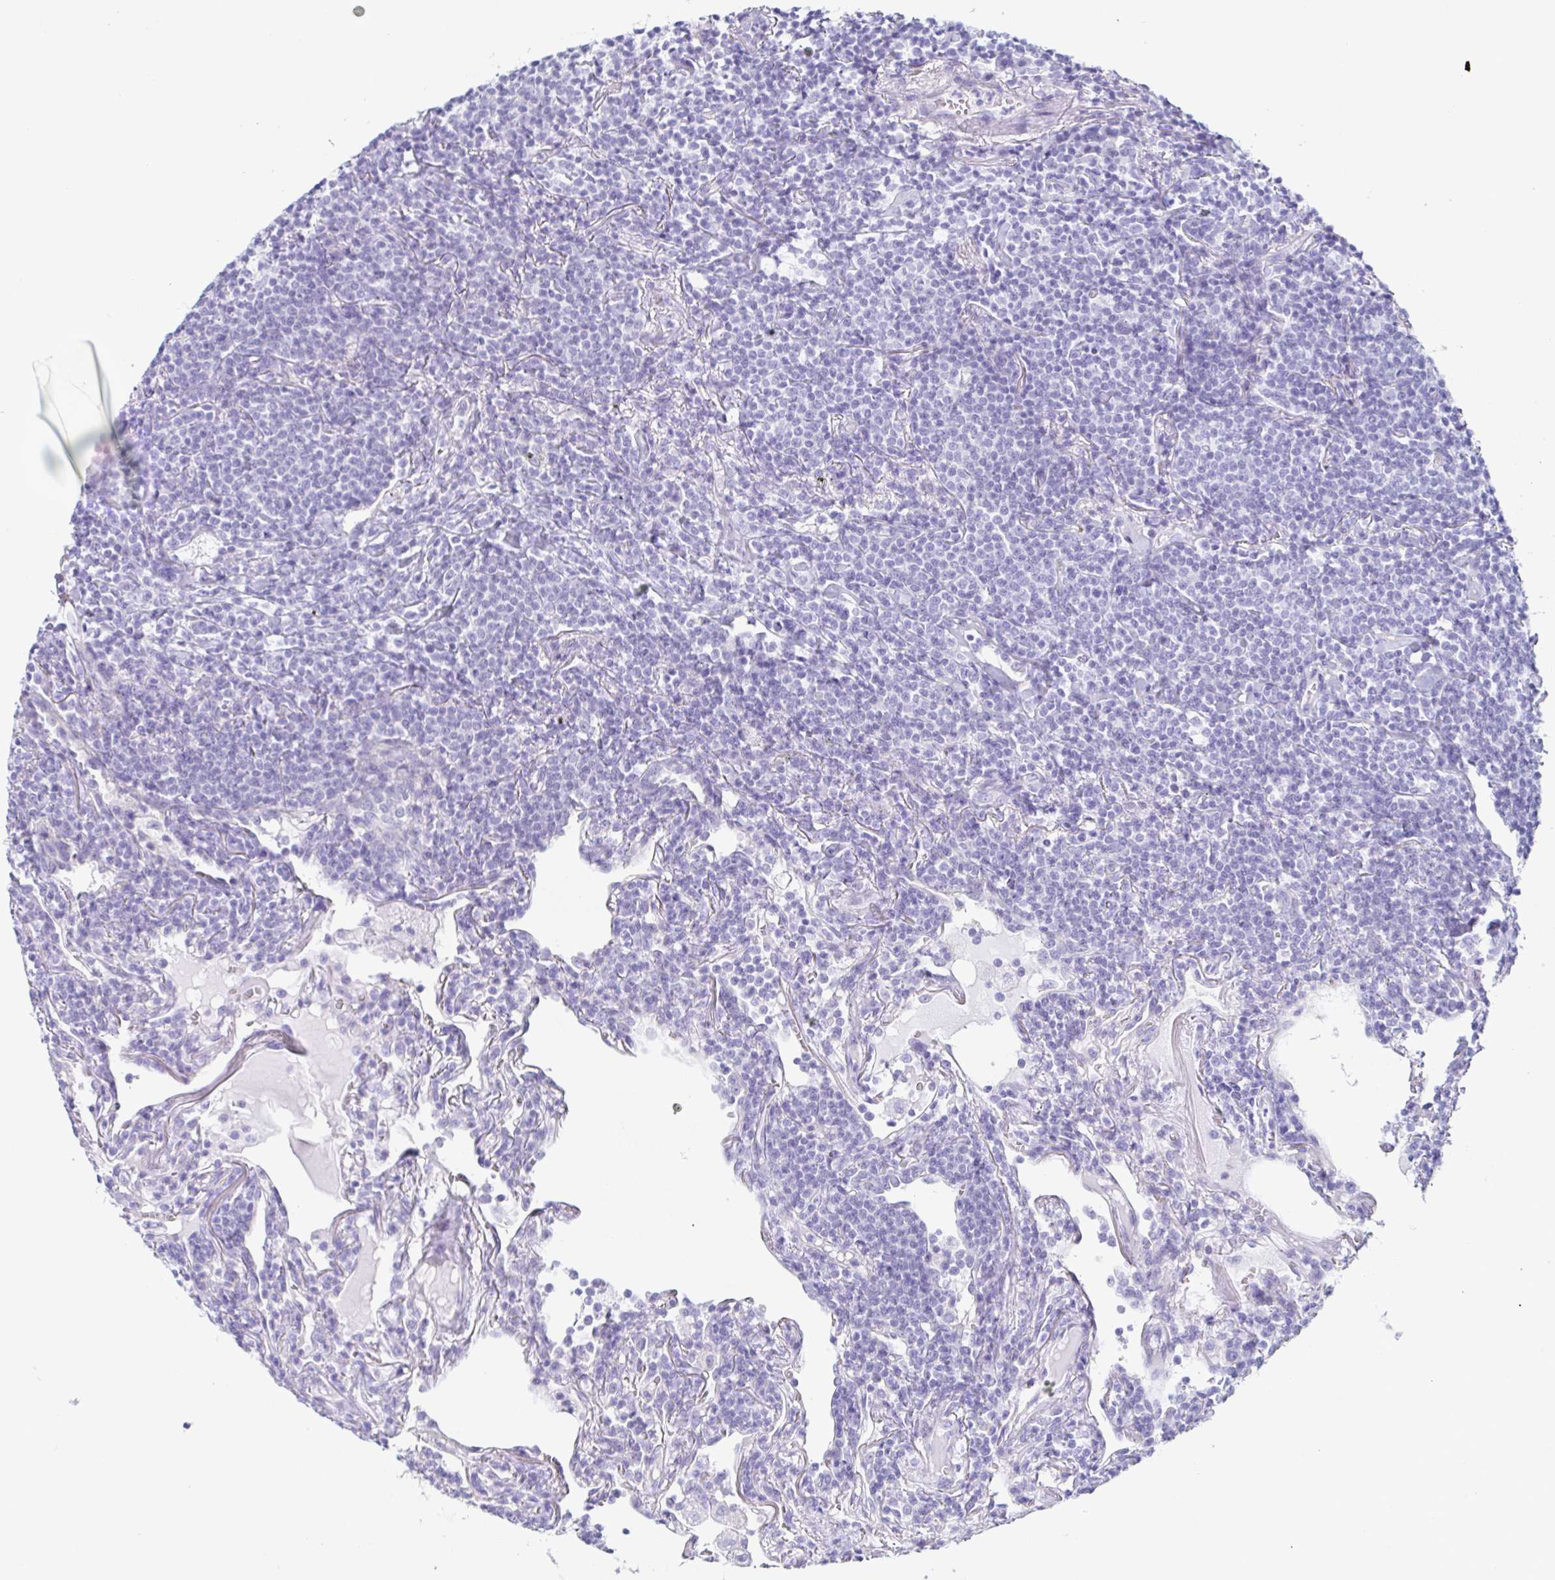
{"staining": {"intensity": "negative", "quantity": "none", "location": "none"}, "tissue": "lymphoma", "cell_type": "Tumor cells", "image_type": "cancer", "snomed": [{"axis": "morphology", "description": "Malignant lymphoma, non-Hodgkin's type, Low grade"}, {"axis": "topography", "description": "Lung"}], "caption": "Immunohistochemistry photomicrograph of human lymphoma stained for a protein (brown), which displays no expression in tumor cells.", "gene": "PRR4", "patient": {"sex": "female", "age": 71}}